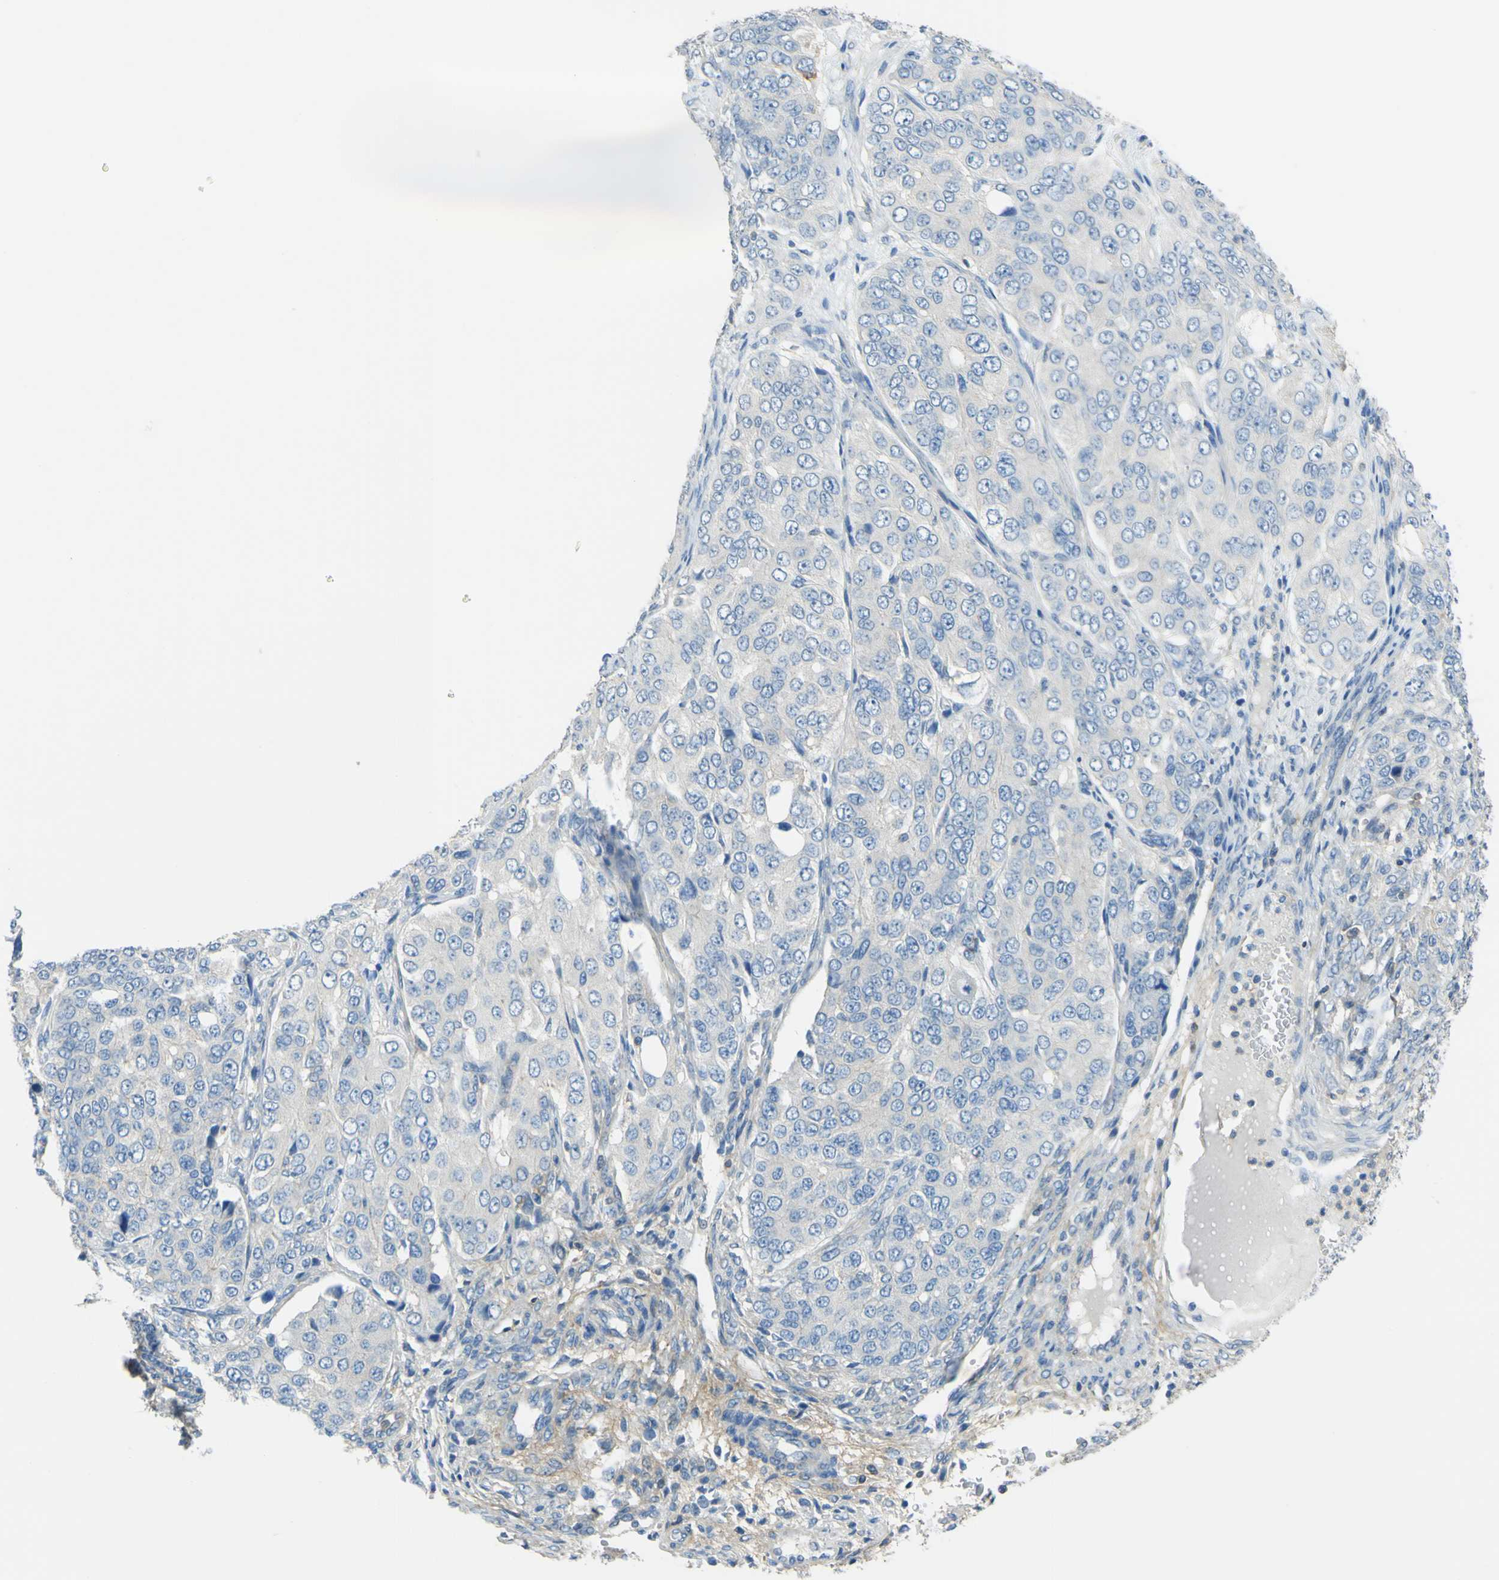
{"staining": {"intensity": "negative", "quantity": "none", "location": "none"}, "tissue": "ovarian cancer", "cell_type": "Tumor cells", "image_type": "cancer", "snomed": [{"axis": "morphology", "description": "Carcinoma, endometroid"}, {"axis": "topography", "description": "Ovary"}], "caption": "The image reveals no significant staining in tumor cells of endometroid carcinoma (ovarian).", "gene": "OGN", "patient": {"sex": "female", "age": 51}}